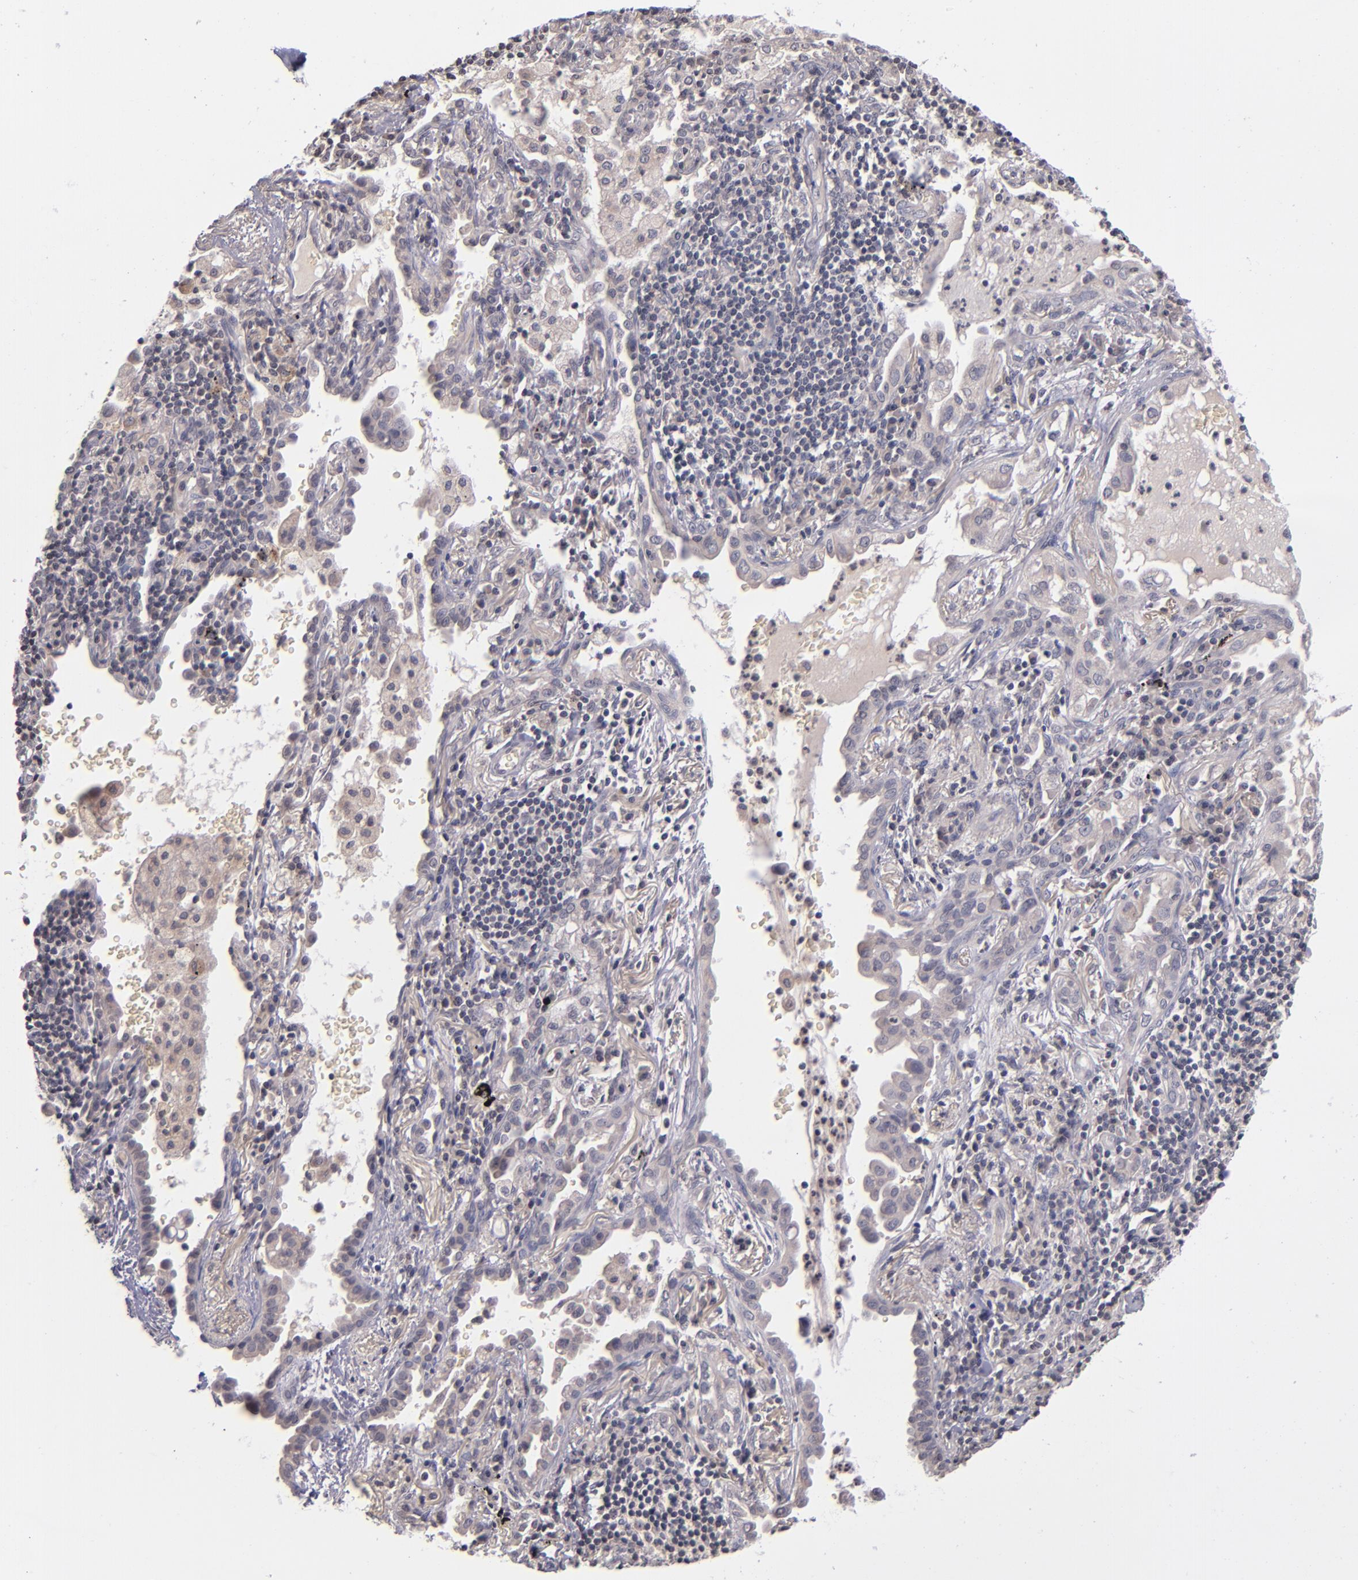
{"staining": {"intensity": "weak", "quantity": "25%-75%", "location": "cytoplasmic/membranous"}, "tissue": "lung cancer", "cell_type": "Tumor cells", "image_type": "cancer", "snomed": [{"axis": "morphology", "description": "Adenocarcinoma, NOS"}, {"axis": "topography", "description": "Lung"}], "caption": "Tumor cells display weak cytoplasmic/membranous staining in approximately 25%-75% of cells in lung cancer.", "gene": "TSC2", "patient": {"sex": "female", "age": 50}}